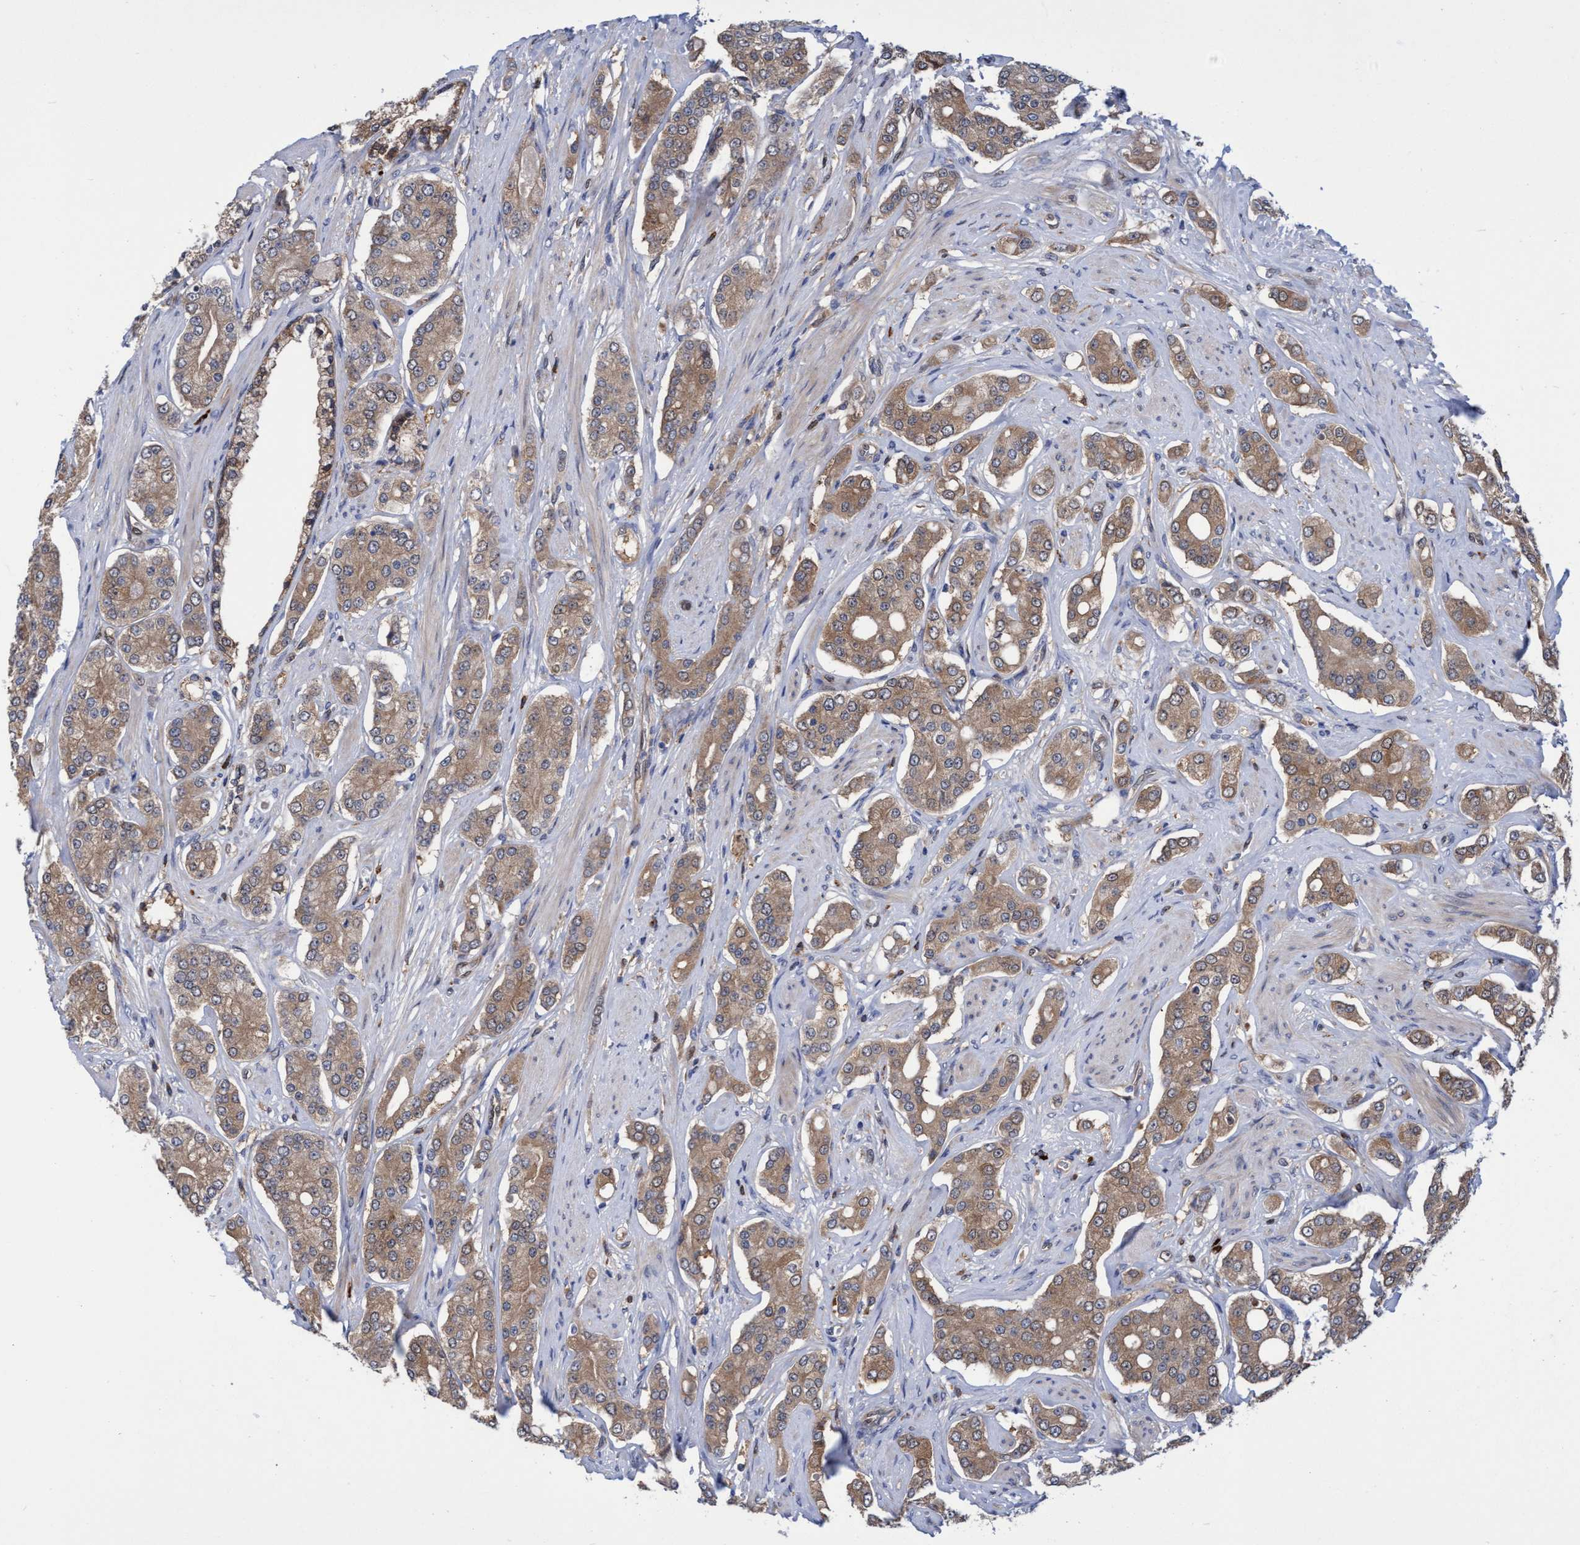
{"staining": {"intensity": "moderate", "quantity": ">75%", "location": "cytoplasmic/membranous"}, "tissue": "prostate cancer", "cell_type": "Tumor cells", "image_type": "cancer", "snomed": [{"axis": "morphology", "description": "Adenocarcinoma, High grade"}, {"axis": "topography", "description": "Prostate"}], "caption": "A medium amount of moderate cytoplasmic/membranous staining is appreciated in approximately >75% of tumor cells in prostate adenocarcinoma (high-grade) tissue. The staining was performed using DAB to visualize the protein expression in brown, while the nuclei were stained in blue with hematoxylin (Magnification: 20x).", "gene": "PNPO", "patient": {"sex": "male", "age": 71}}